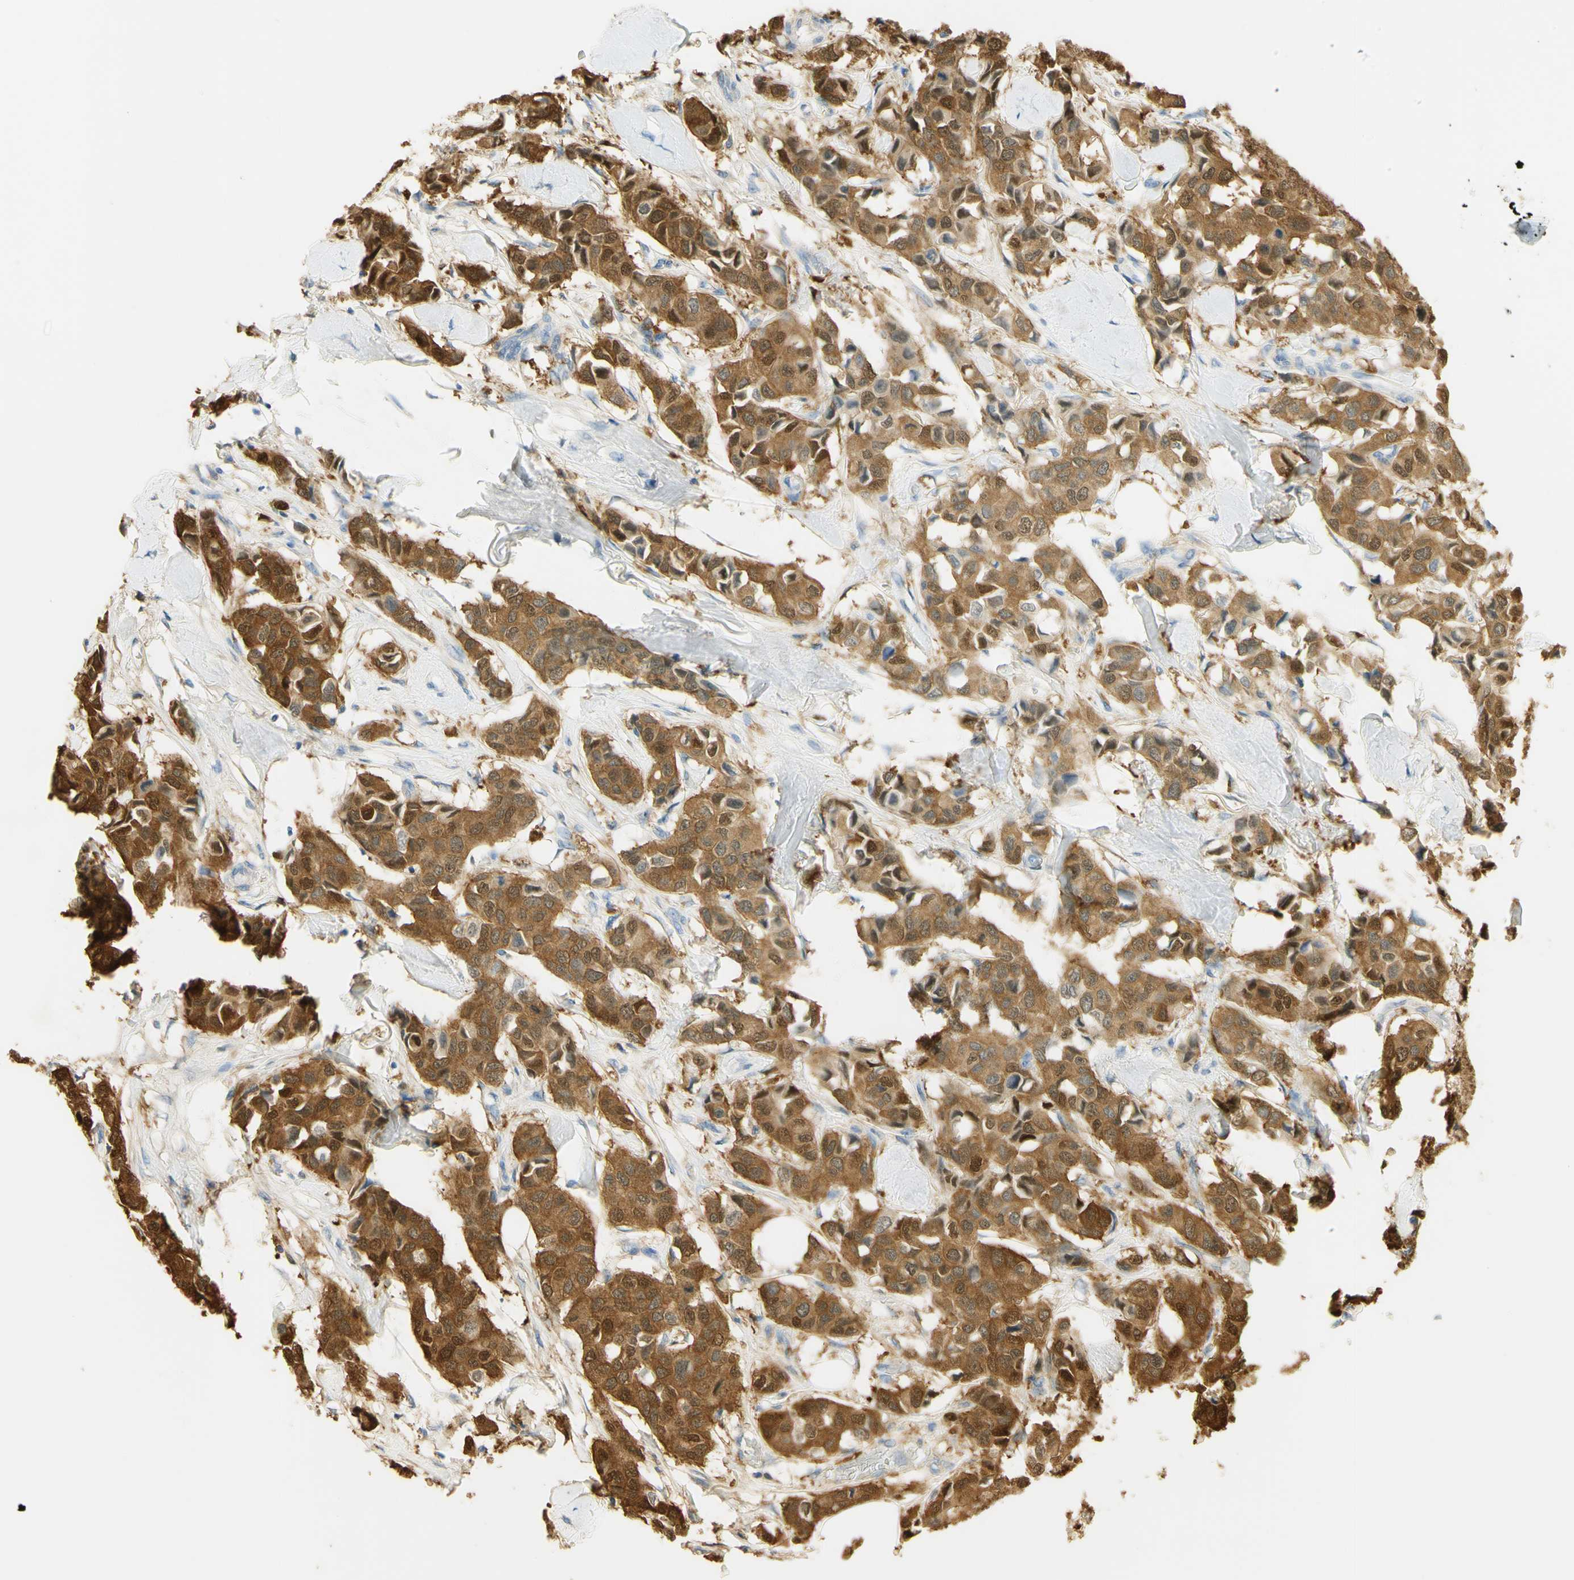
{"staining": {"intensity": "strong", "quantity": ">75%", "location": "cytoplasmic/membranous,nuclear"}, "tissue": "breast cancer", "cell_type": "Tumor cells", "image_type": "cancer", "snomed": [{"axis": "morphology", "description": "Duct carcinoma"}, {"axis": "topography", "description": "Breast"}], "caption": "Immunohistochemistry staining of breast cancer (intraductal carcinoma), which demonstrates high levels of strong cytoplasmic/membranous and nuclear positivity in about >75% of tumor cells indicating strong cytoplasmic/membranous and nuclear protein expression. The staining was performed using DAB (brown) for protein detection and nuclei were counterstained in hematoxylin (blue).", "gene": "PAK1", "patient": {"sex": "female", "age": 80}}